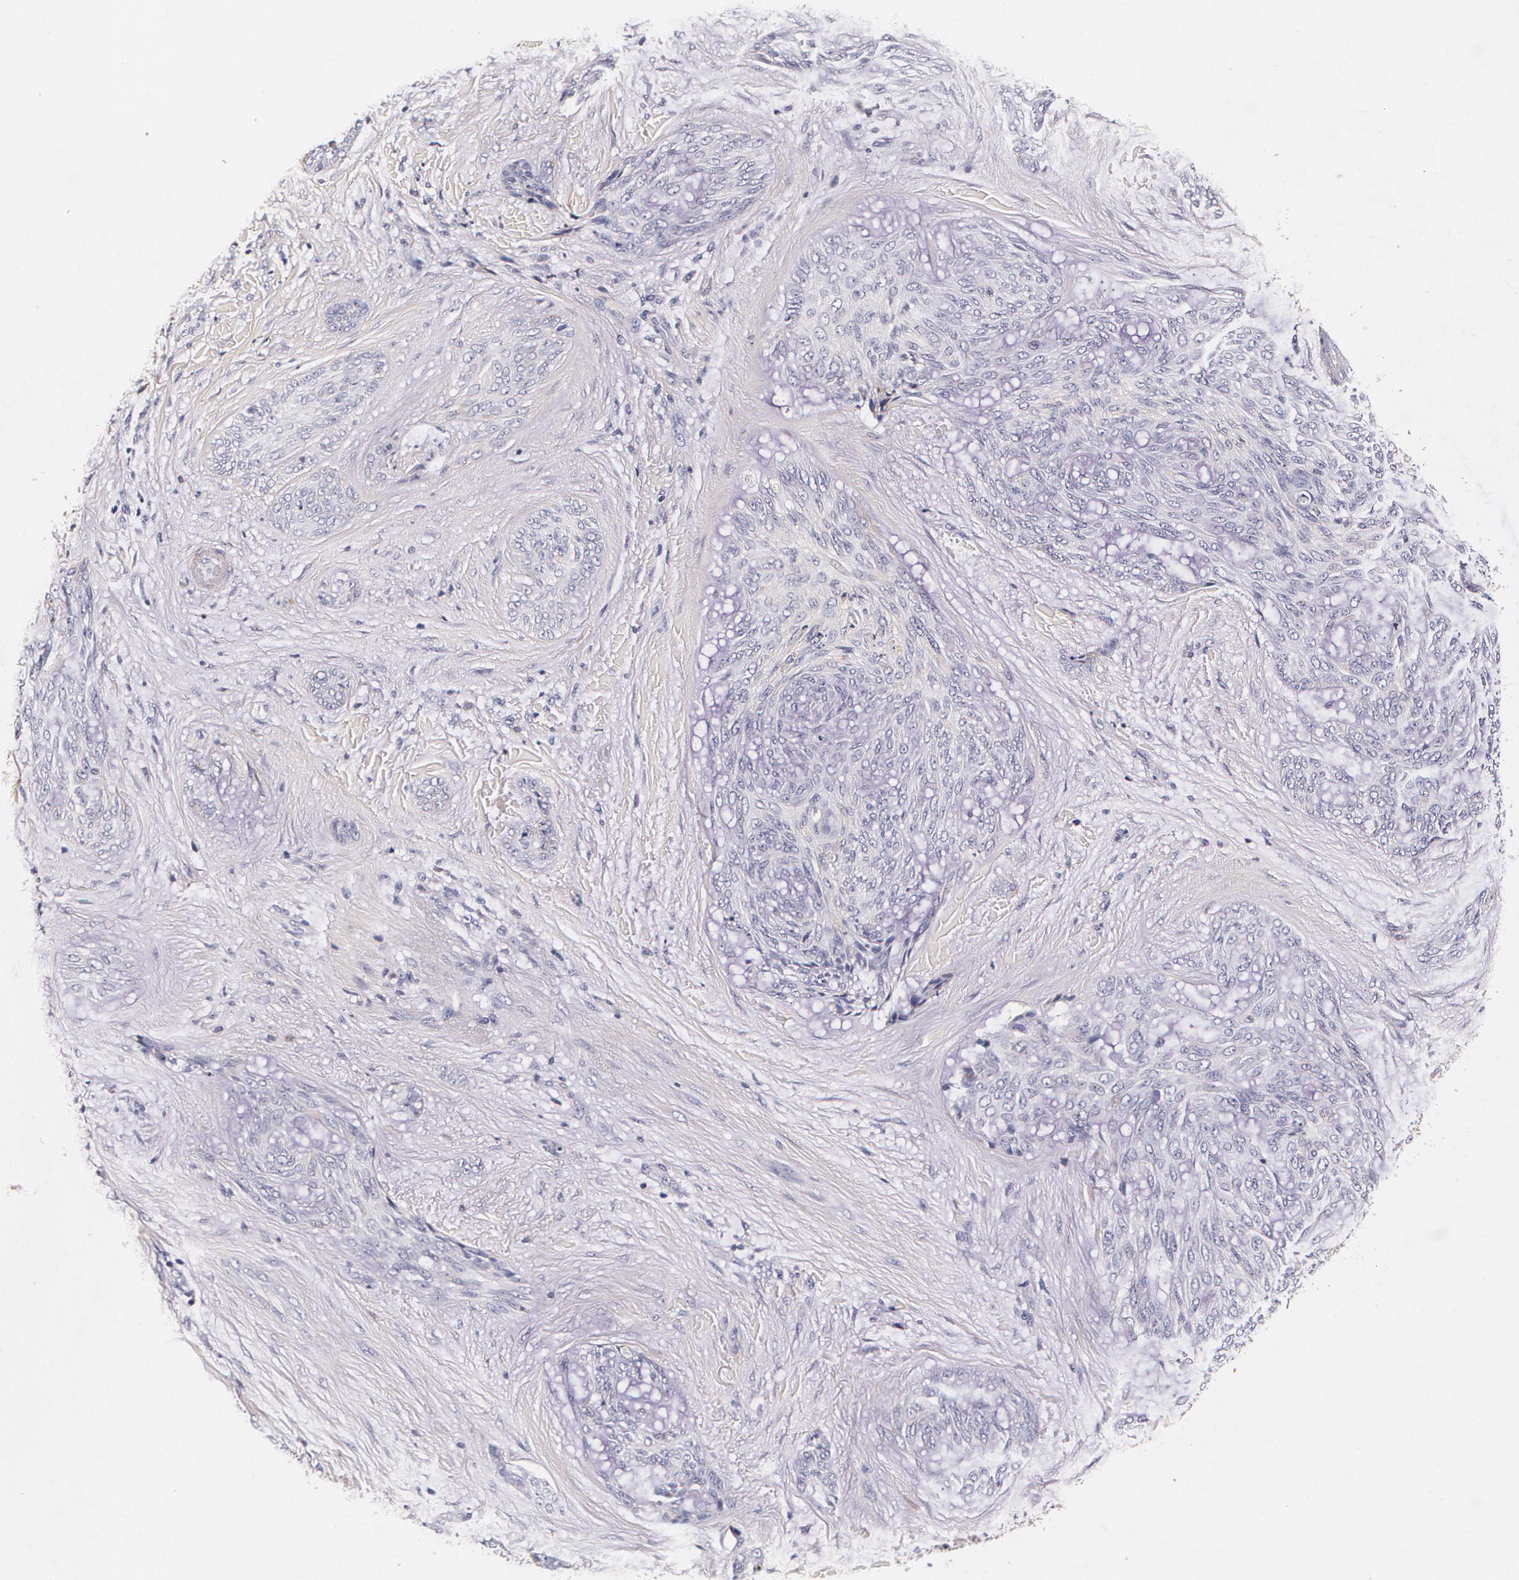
{"staining": {"intensity": "negative", "quantity": "none", "location": "none"}, "tissue": "skin cancer", "cell_type": "Tumor cells", "image_type": "cancer", "snomed": [{"axis": "morphology", "description": "Normal tissue, NOS"}, {"axis": "morphology", "description": "Basal cell carcinoma"}, {"axis": "topography", "description": "Skin"}], "caption": "There is no significant staining in tumor cells of basal cell carcinoma (skin). (DAB (3,3'-diaminobenzidine) immunohistochemistry (IHC) visualized using brightfield microscopy, high magnification).", "gene": "TTR", "patient": {"sex": "female", "age": 71}}